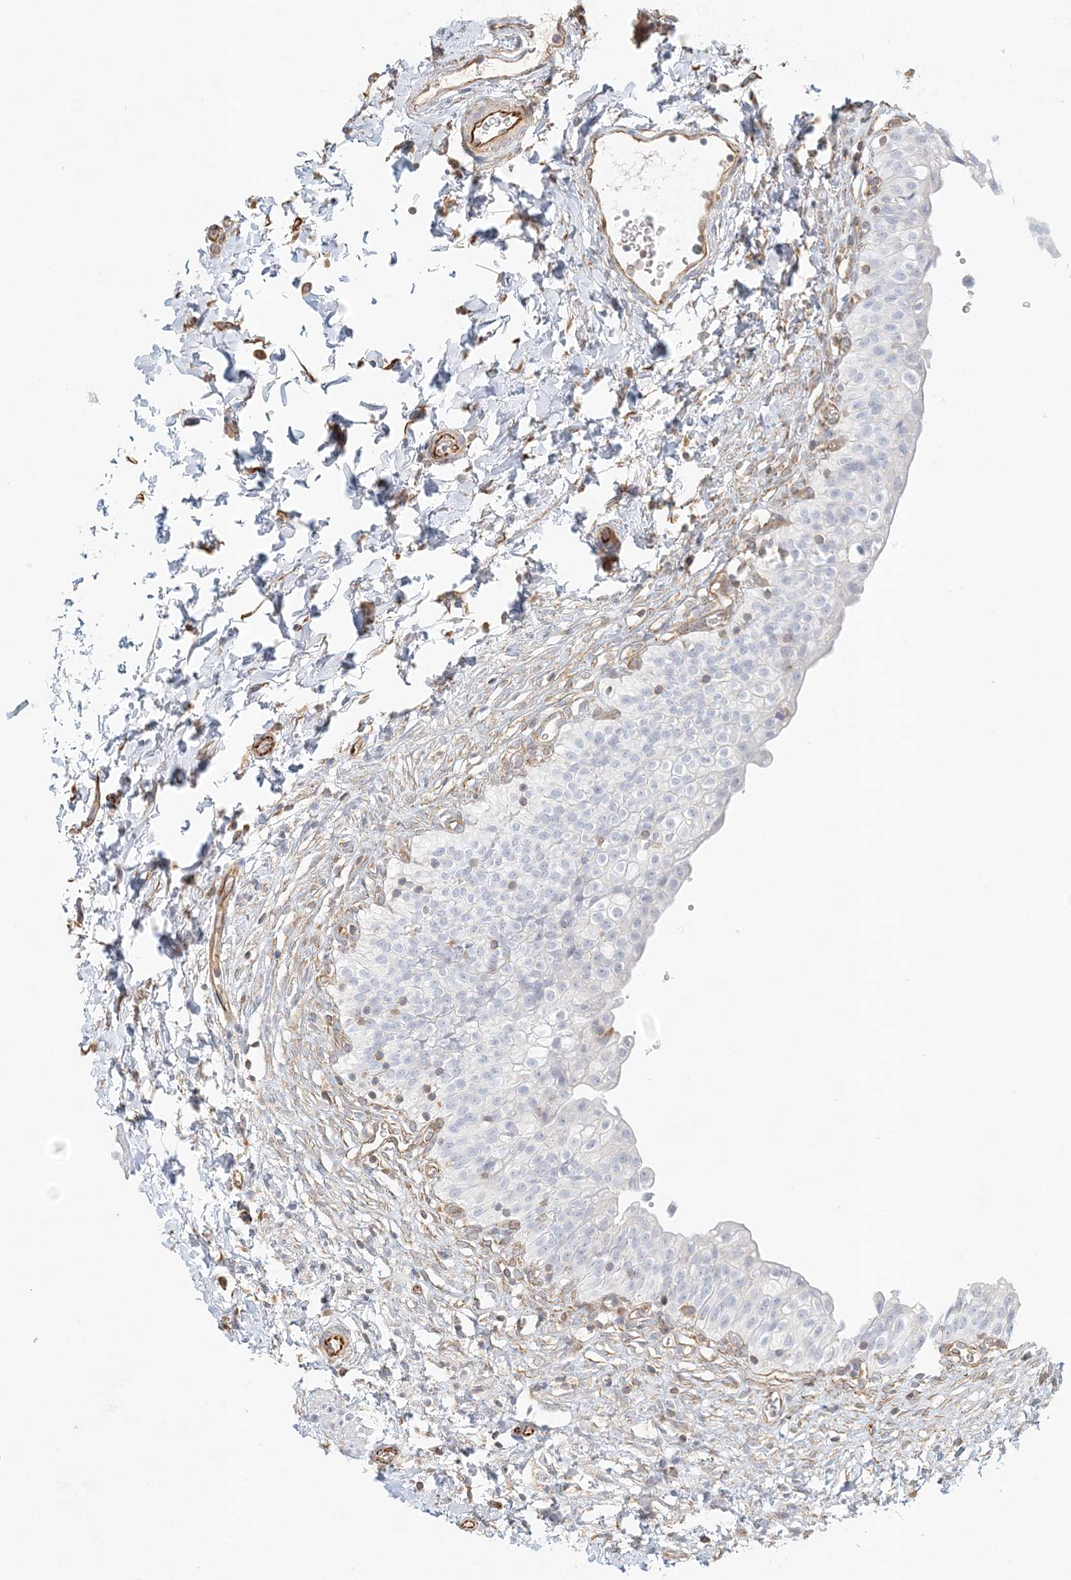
{"staining": {"intensity": "negative", "quantity": "none", "location": "none"}, "tissue": "urinary bladder", "cell_type": "Urothelial cells", "image_type": "normal", "snomed": [{"axis": "morphology", "description": "Normal tissue, NOS"}, {"axis": "topography", "description": "Urinary bladder"}], "caption": "DAB (3,3'-diaminobenzidine) immunohistochemical staining of benign human urinary bladder demonstrates no significant positivity in urothelial cells.", "gene": "DMRTB1", "patient": {"sex": "male", "age": 55}}